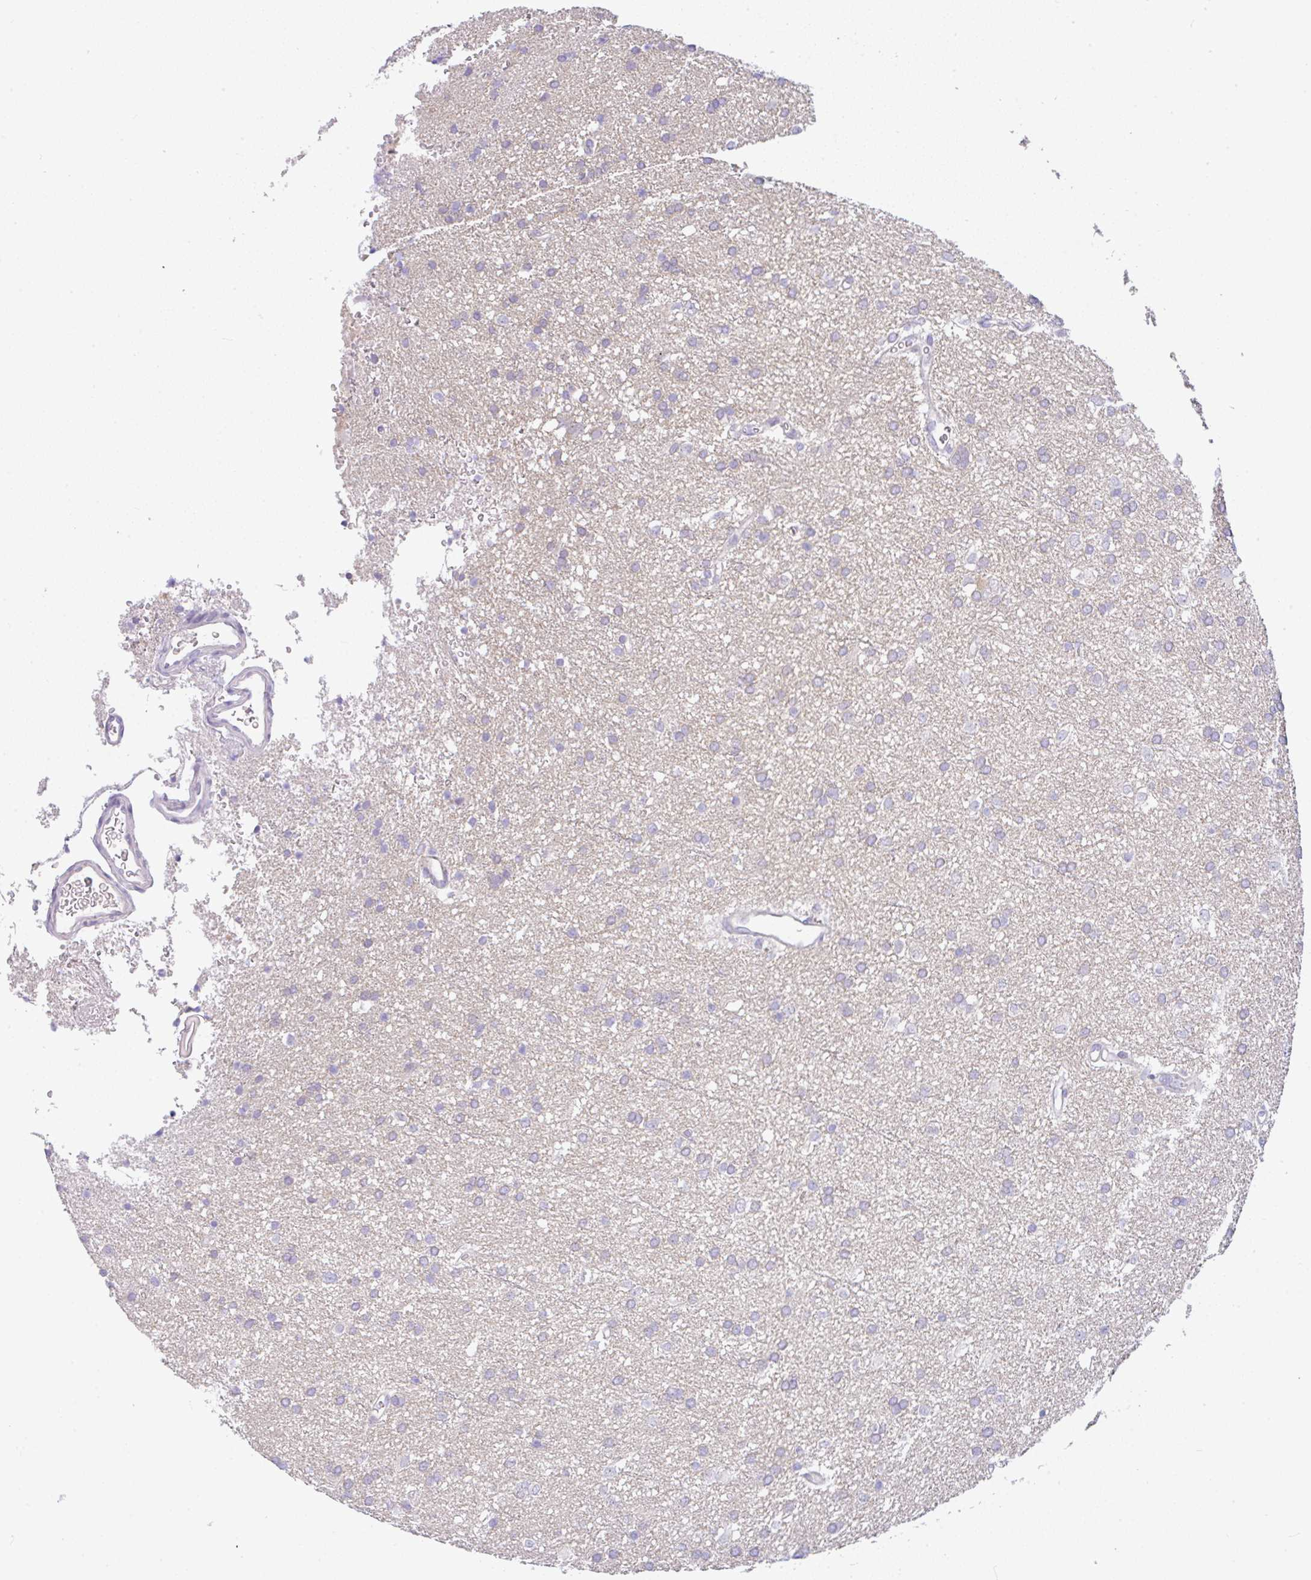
{"staining": {"intensity": "negative", "quantity": "none", "location": "none"}, "tissue": "glioma", "cell_type": "Tumor cells", "image_type": "cancer", "snomed": [{"axis": "morphology", "description": "Glioma, malignant, Low grade"}, {"axis": "topography", "description": "Brain"}], "caption": "An image of malignant low-grade glioma stained for a protein exhibits no brown staining in tumor cells.", "gene": "SERPINE3", "patient": {"sex": "female", "age": 33}}